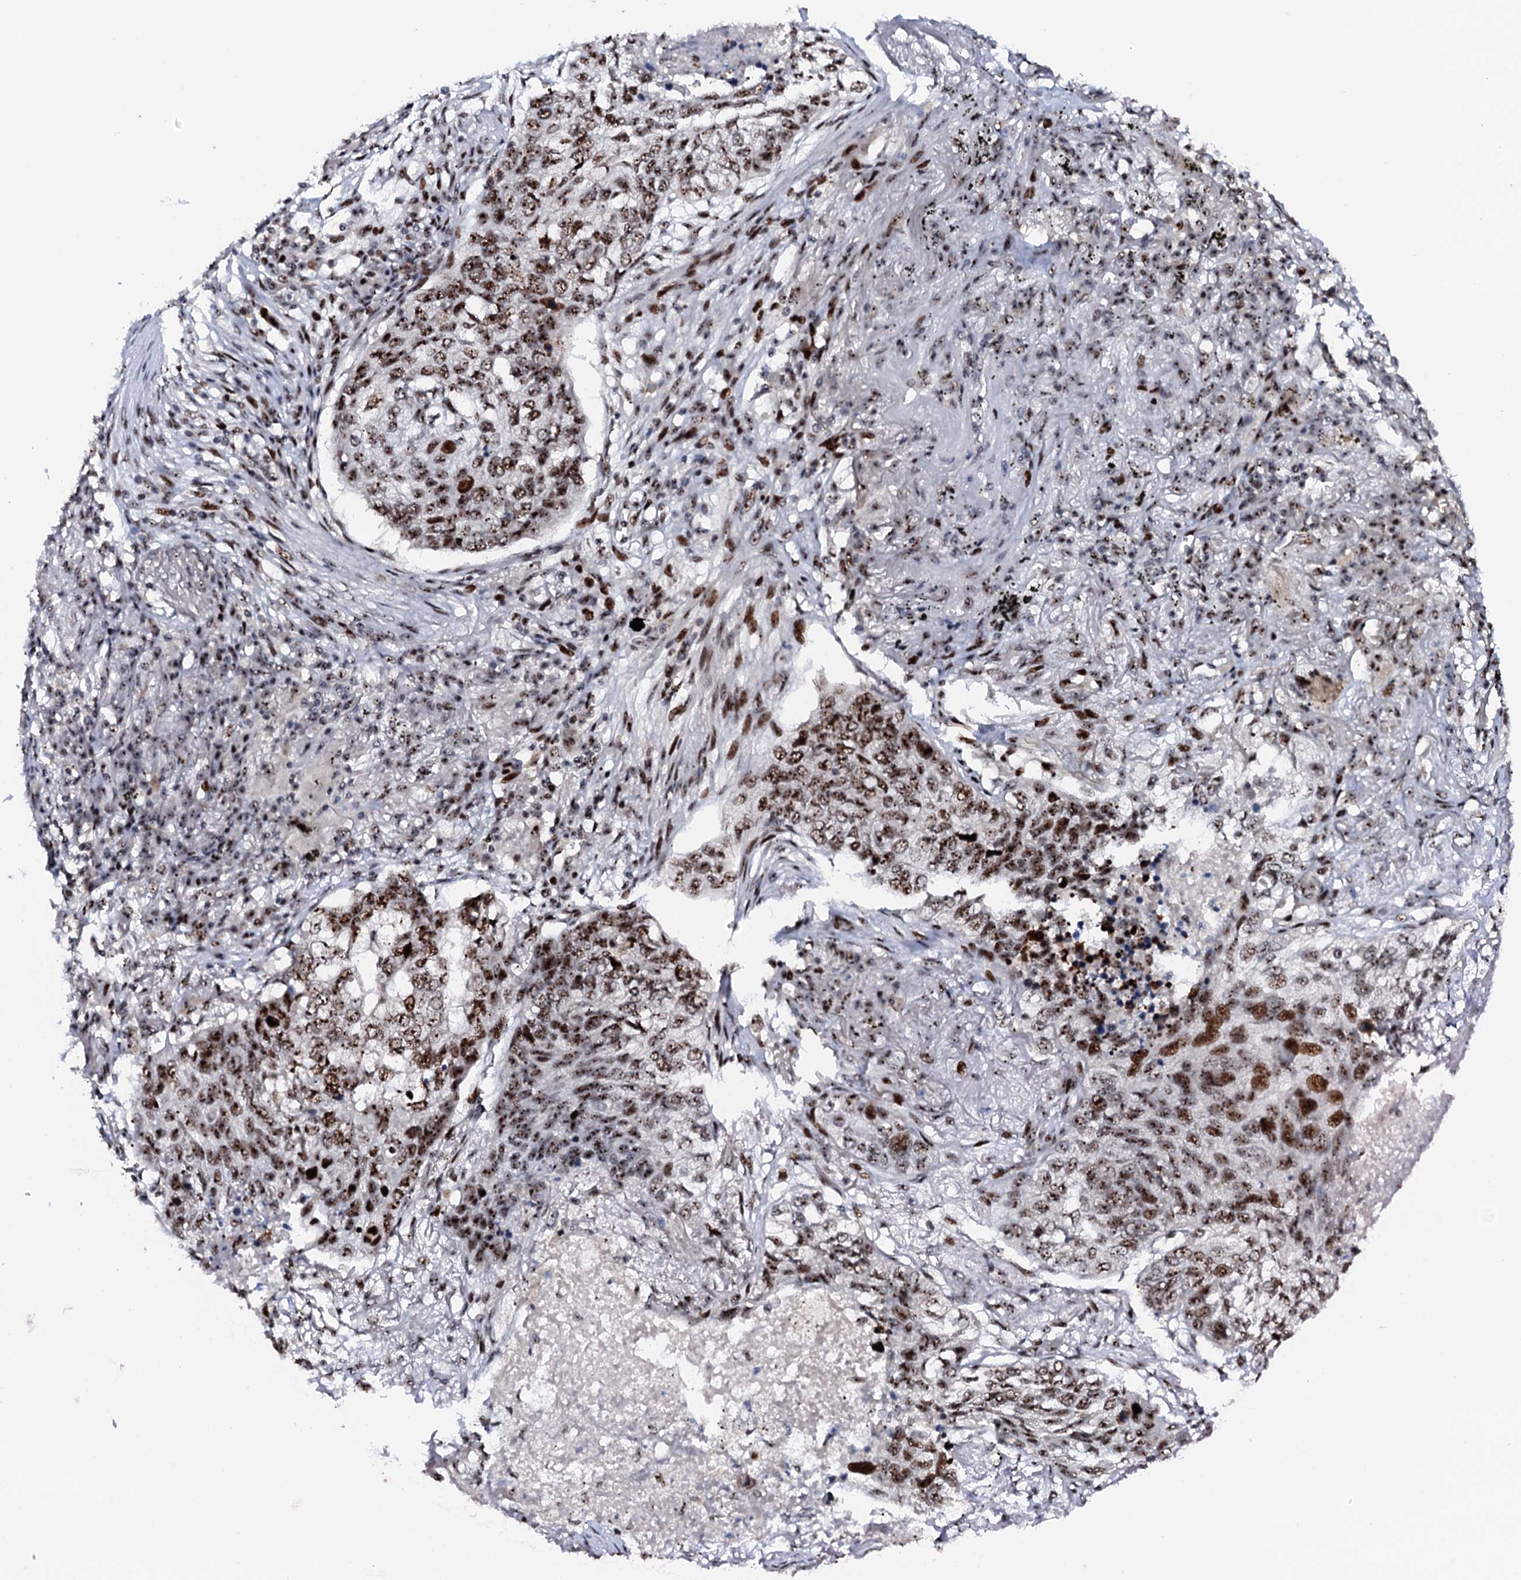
{"staining": {"intensity": "strong", "quantity": ">75%", "location": "nuclear"}, "tissue": "lung cancer", "cell_type": "Tumor cells", "image_type": "cancer", "snomed": [{"axis": "morphology", "description": "Squamous cell carcinoma, NOS"}, {"axis": "topography", "description": "Lung"}], "caption": "Tumor cells reveal high levels of strong nuclear positivity in approximately >75% of cells in human lung squamous cell carcinoma. Using DAB (3,3'-diaminobenzidine) (brown) and hematoxylin (blue) stains, captured at high magnification using brightfield microscopy.", "gene": "NEUROG3", "patient": {"sex": "female", "age": 63}}